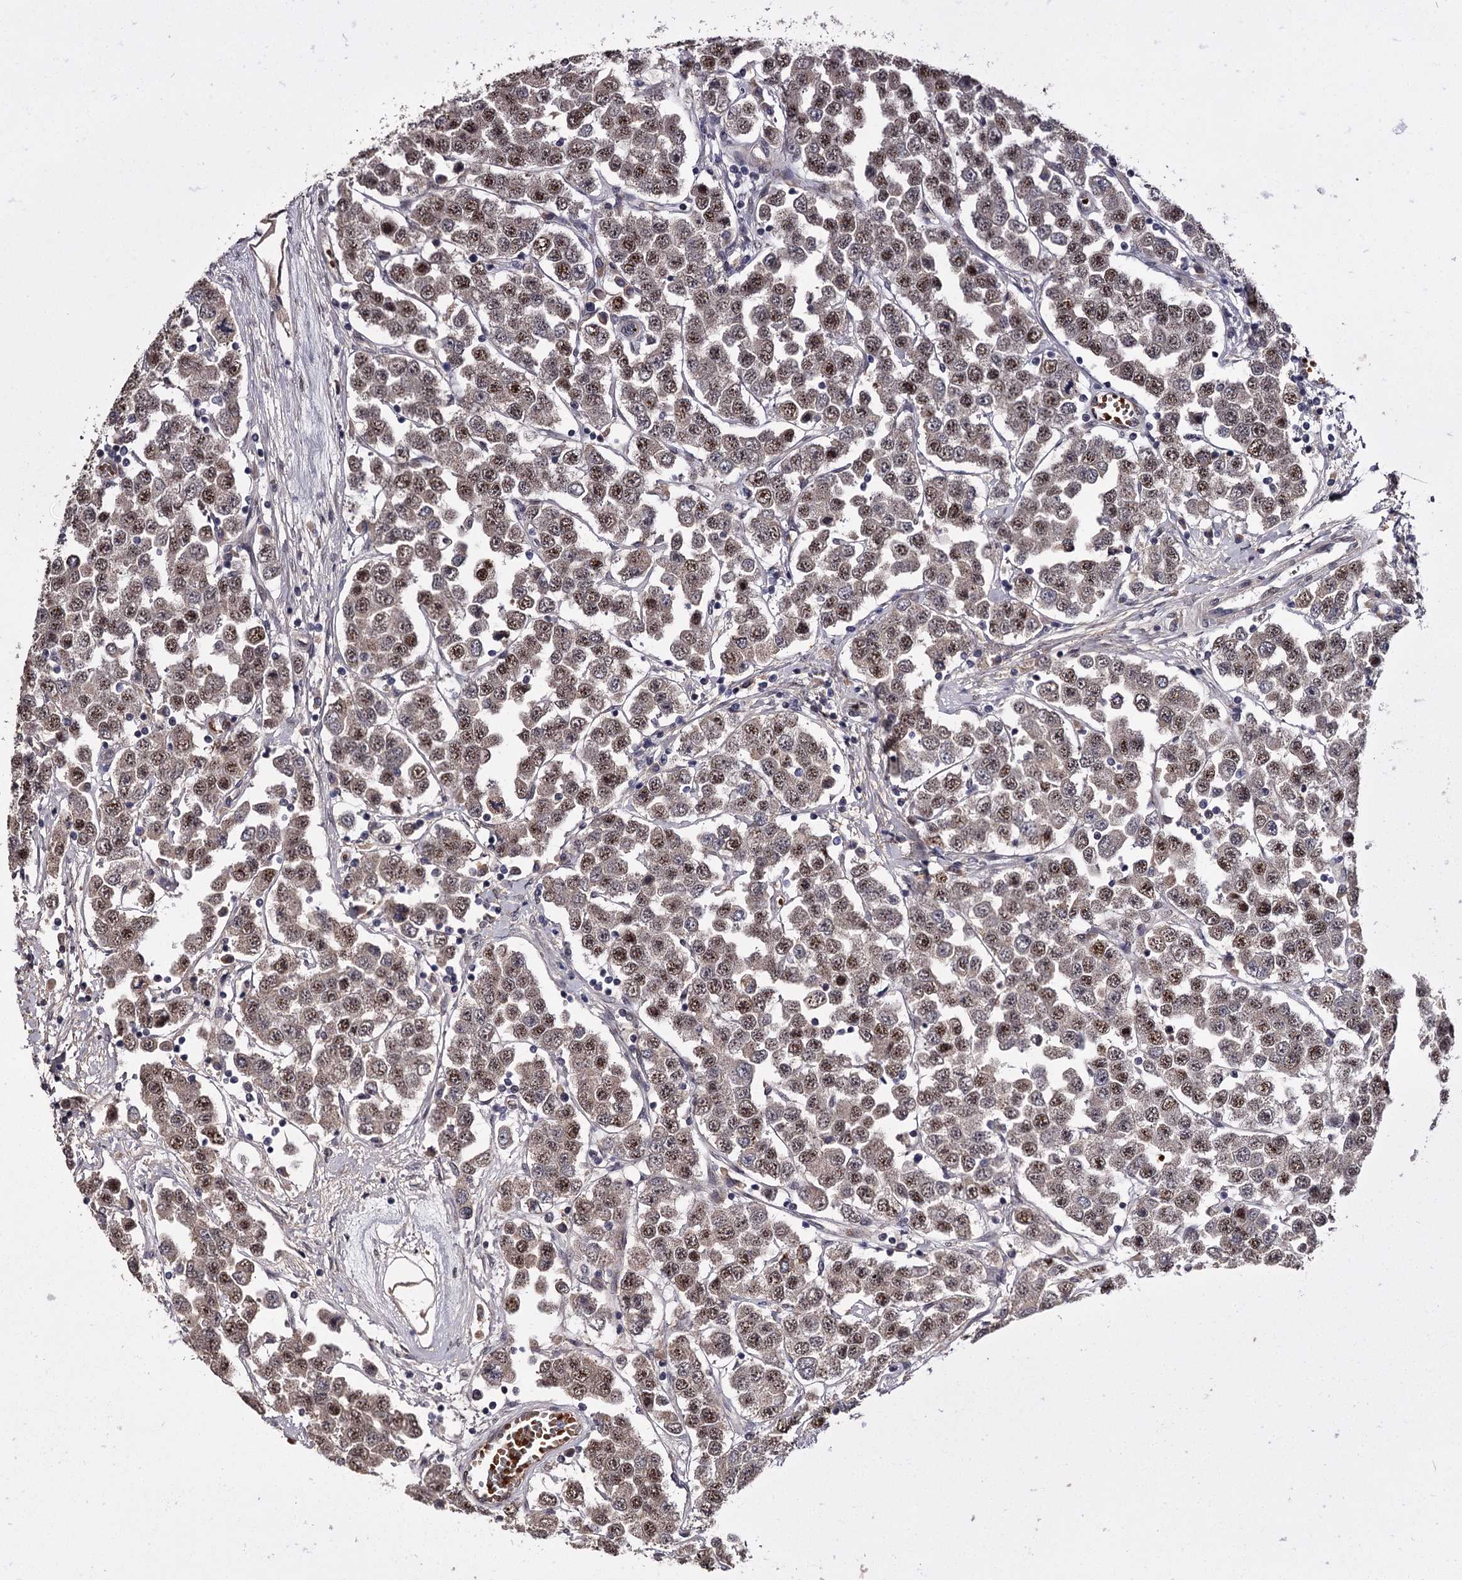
{"staining": {"intensity": "moderate", "quantity": ">75%", "location": "nuclear"}, "tissue": "testis cancer", "cell_type": "Tumor cells", "image_type": "cancer", "snomed": [{"axis": "morphology", "description": "Seminoma, NOS"}, {"axis": "topography", "description": "Testis"}], "caption": "Immunohistochemistry (IHC) micrograph of testis cancer (seminoma) stained for a protein (brown), which displays medium levels of moderate nuclear expression in about >75% of tumor cells.", "gene": "RNF44", "patient": {"sex": "male", "age": 28}}